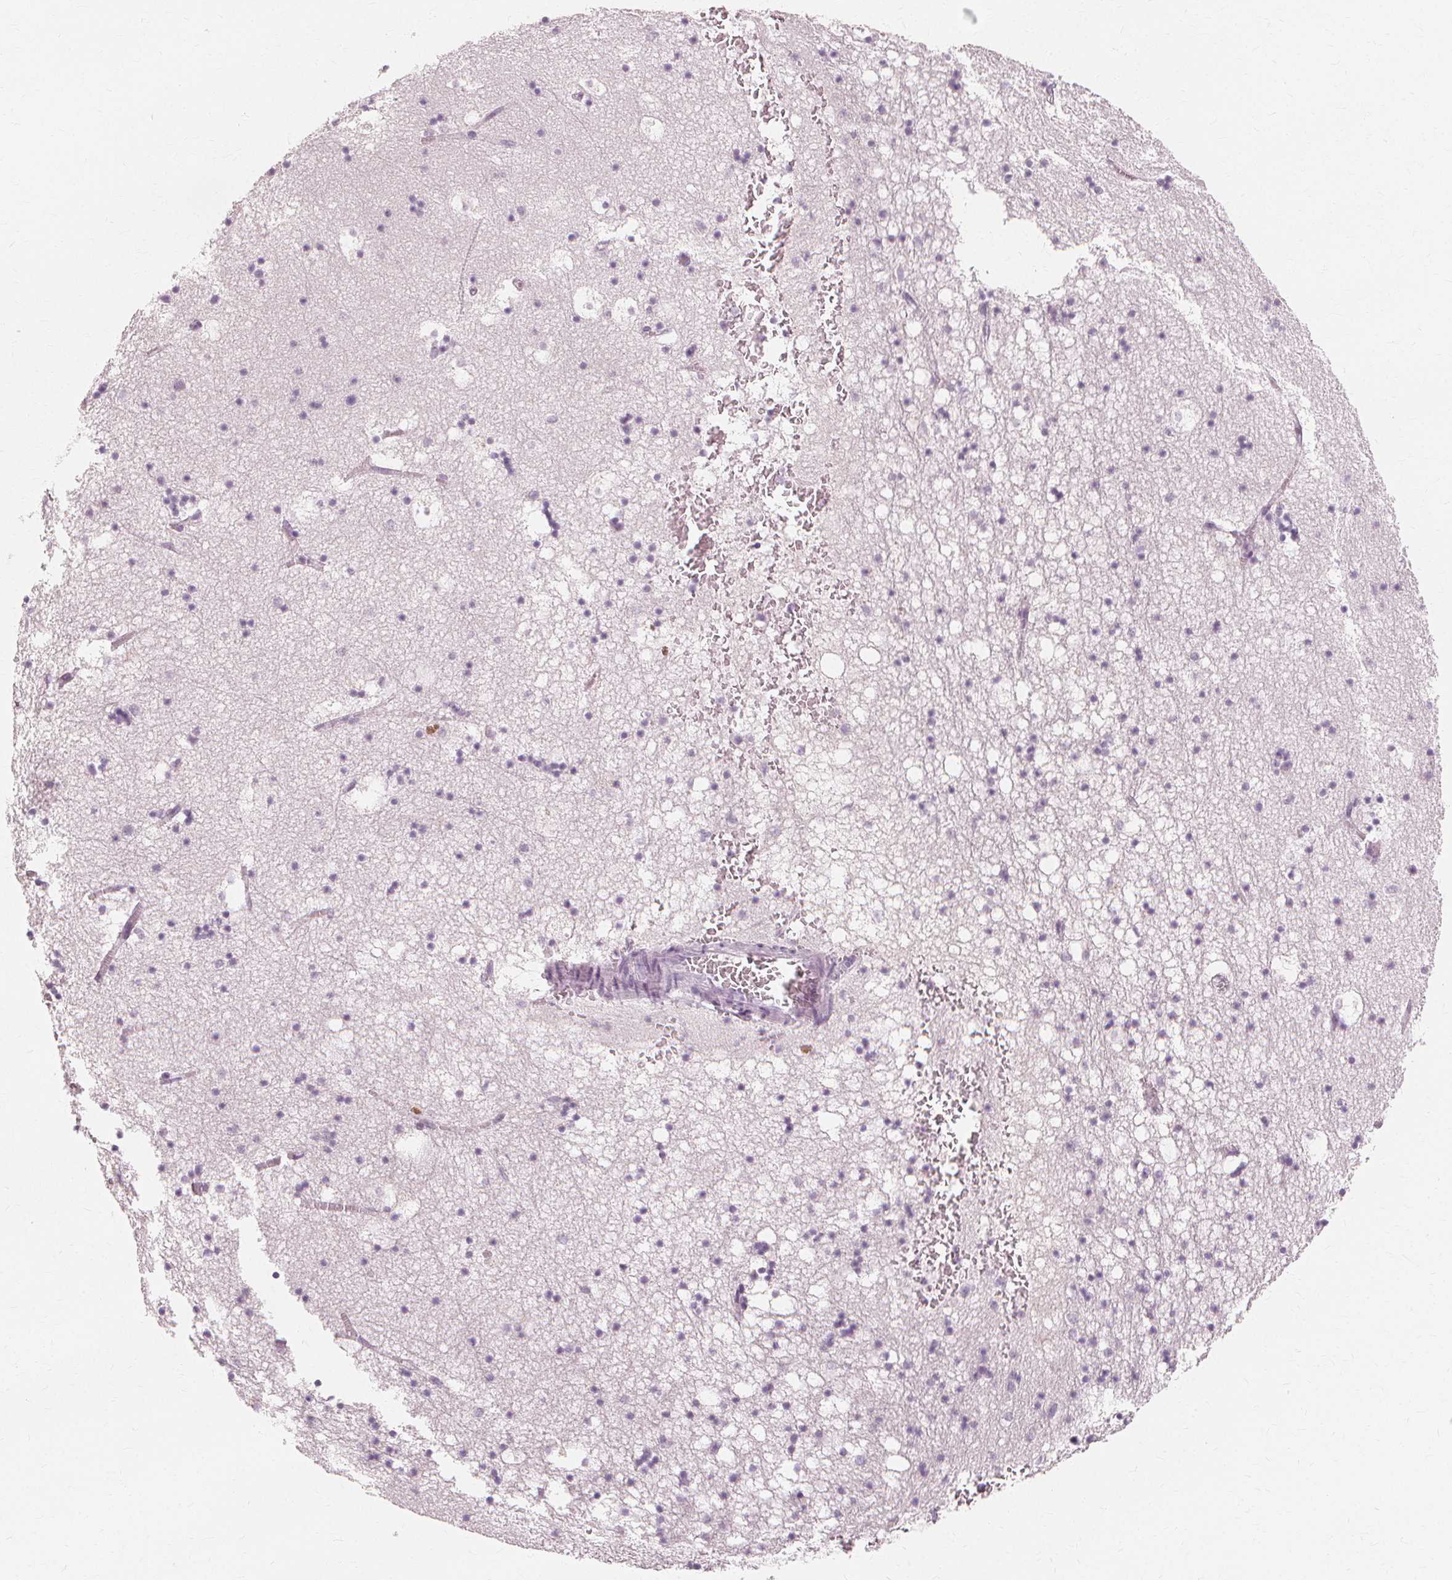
{"staining": {"intensity": "negative", "quantity": "none", "location": "none"}, "tissue": "hippocampus", "cell_type": "Glial cells", "image_type": "normal", "snomed": [{"axis": "morphology", "description": "Normal tissue, NOS"}, {"axis": "topography", "description": "Hippocampus"}], "caption": "An image of hippocampus stained for a protein demonstrates no brown staining in glial cells. (DAB immunohistochemistry (IHC), high magnification).", "gene": "MUC12", "patient": {"sex": "male", "age": 58}}